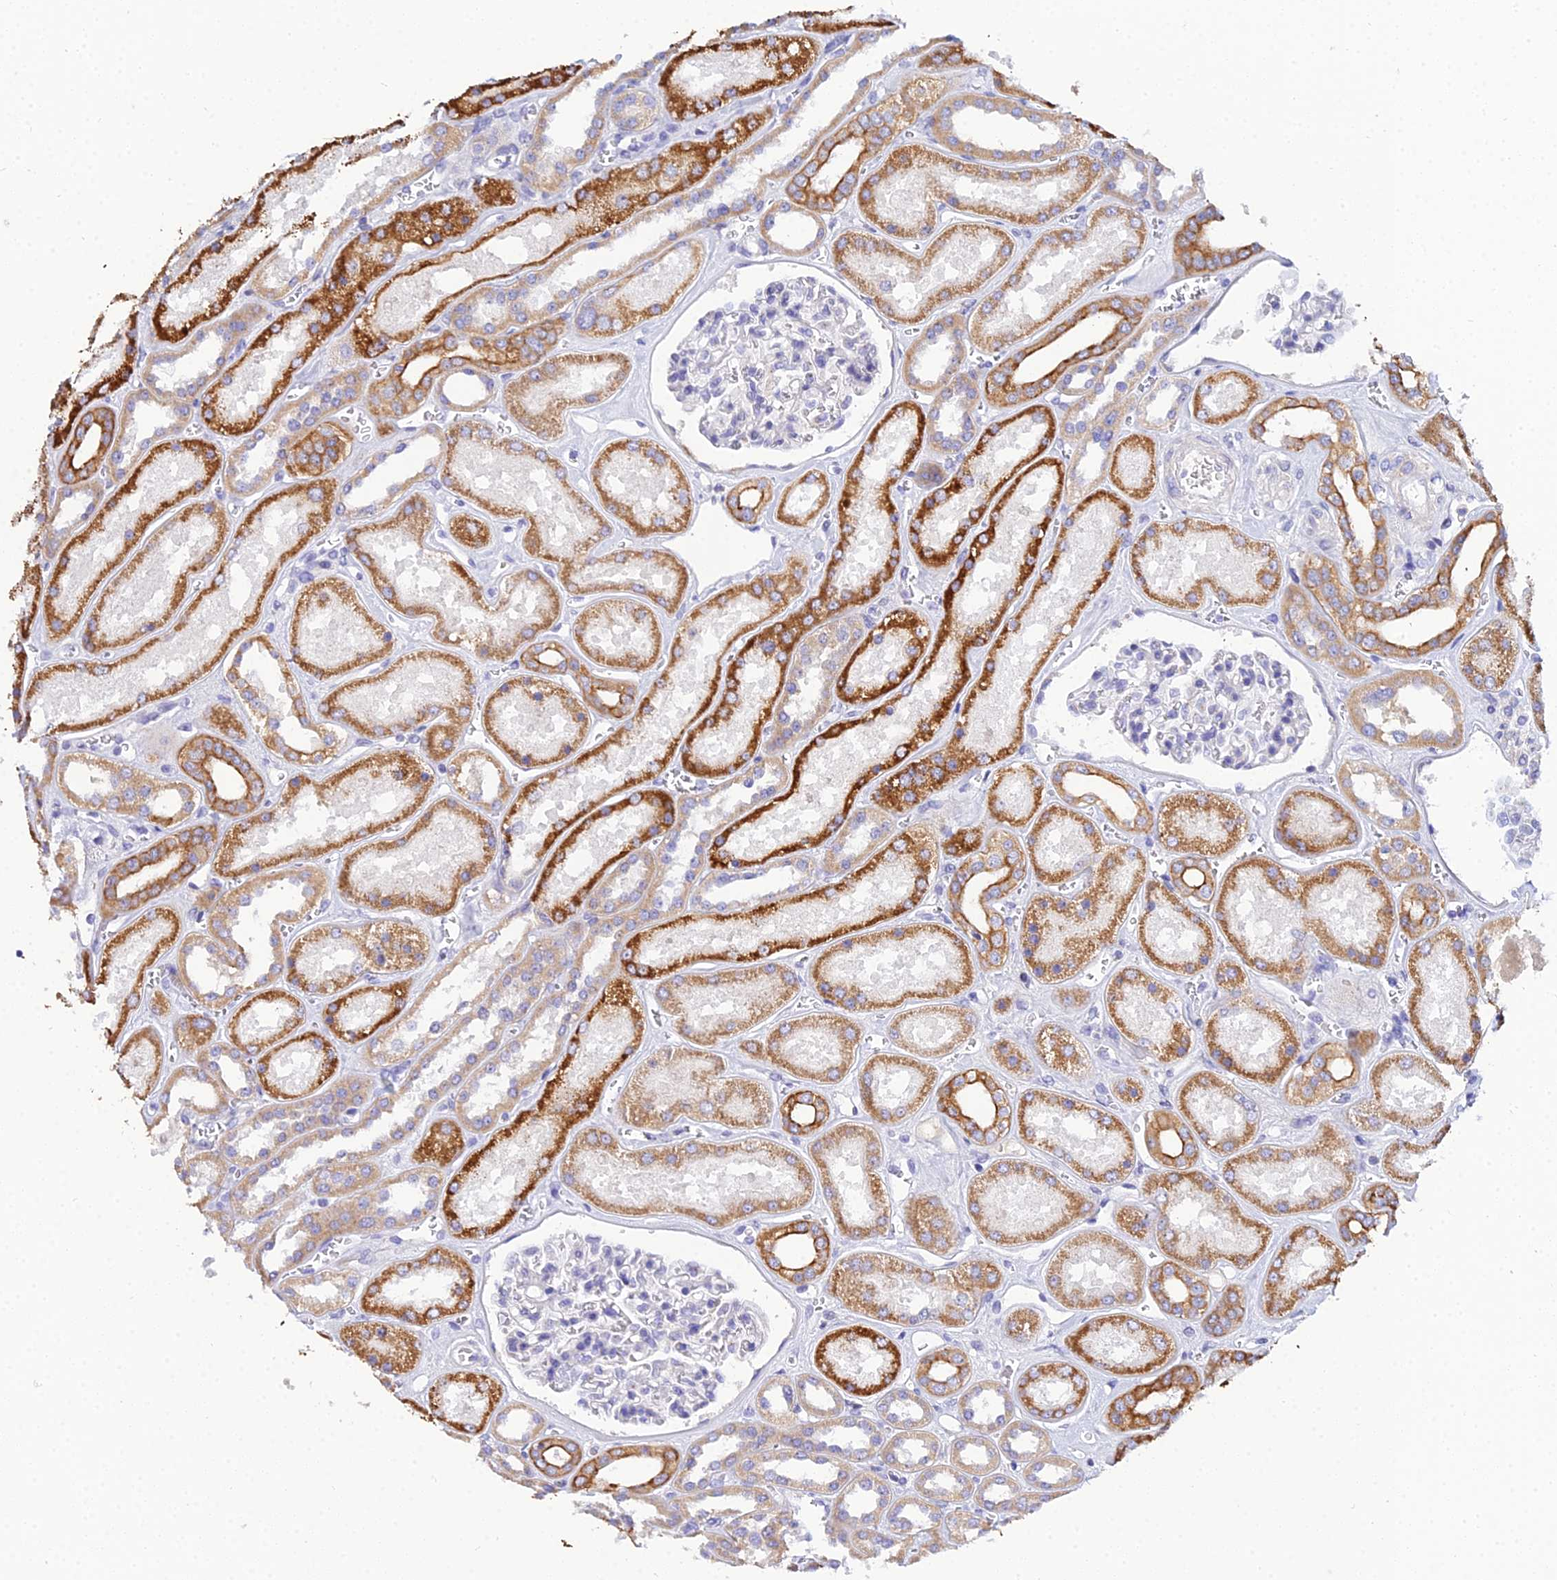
{"staining": {"intensity": "negative", "quantity": "none", "location": "none"}, "tissue": "kidney", "cell_type": "Cells in glomeruli", "image_type": "normal", "snomed": [{"axis": "morphology", "description": "Normal tissue, NOS"}, {"axis": "morphology", "description": "Adenocarcinoma, NOS"}, {"axis": "topography", "description": "Kidney"}], "caption": "Cells in glomeruli show no significant positivity in unremarkable kidney. (Stains: DAB (3,3'-diaminobenzidine) immunohistochemistry (IHC) with hematoxylin counter stain, Microscopy: brightfield microscopy at high magnification).", "gene": "ZXDA", "patient": {"sex": "female", "age": 68}}